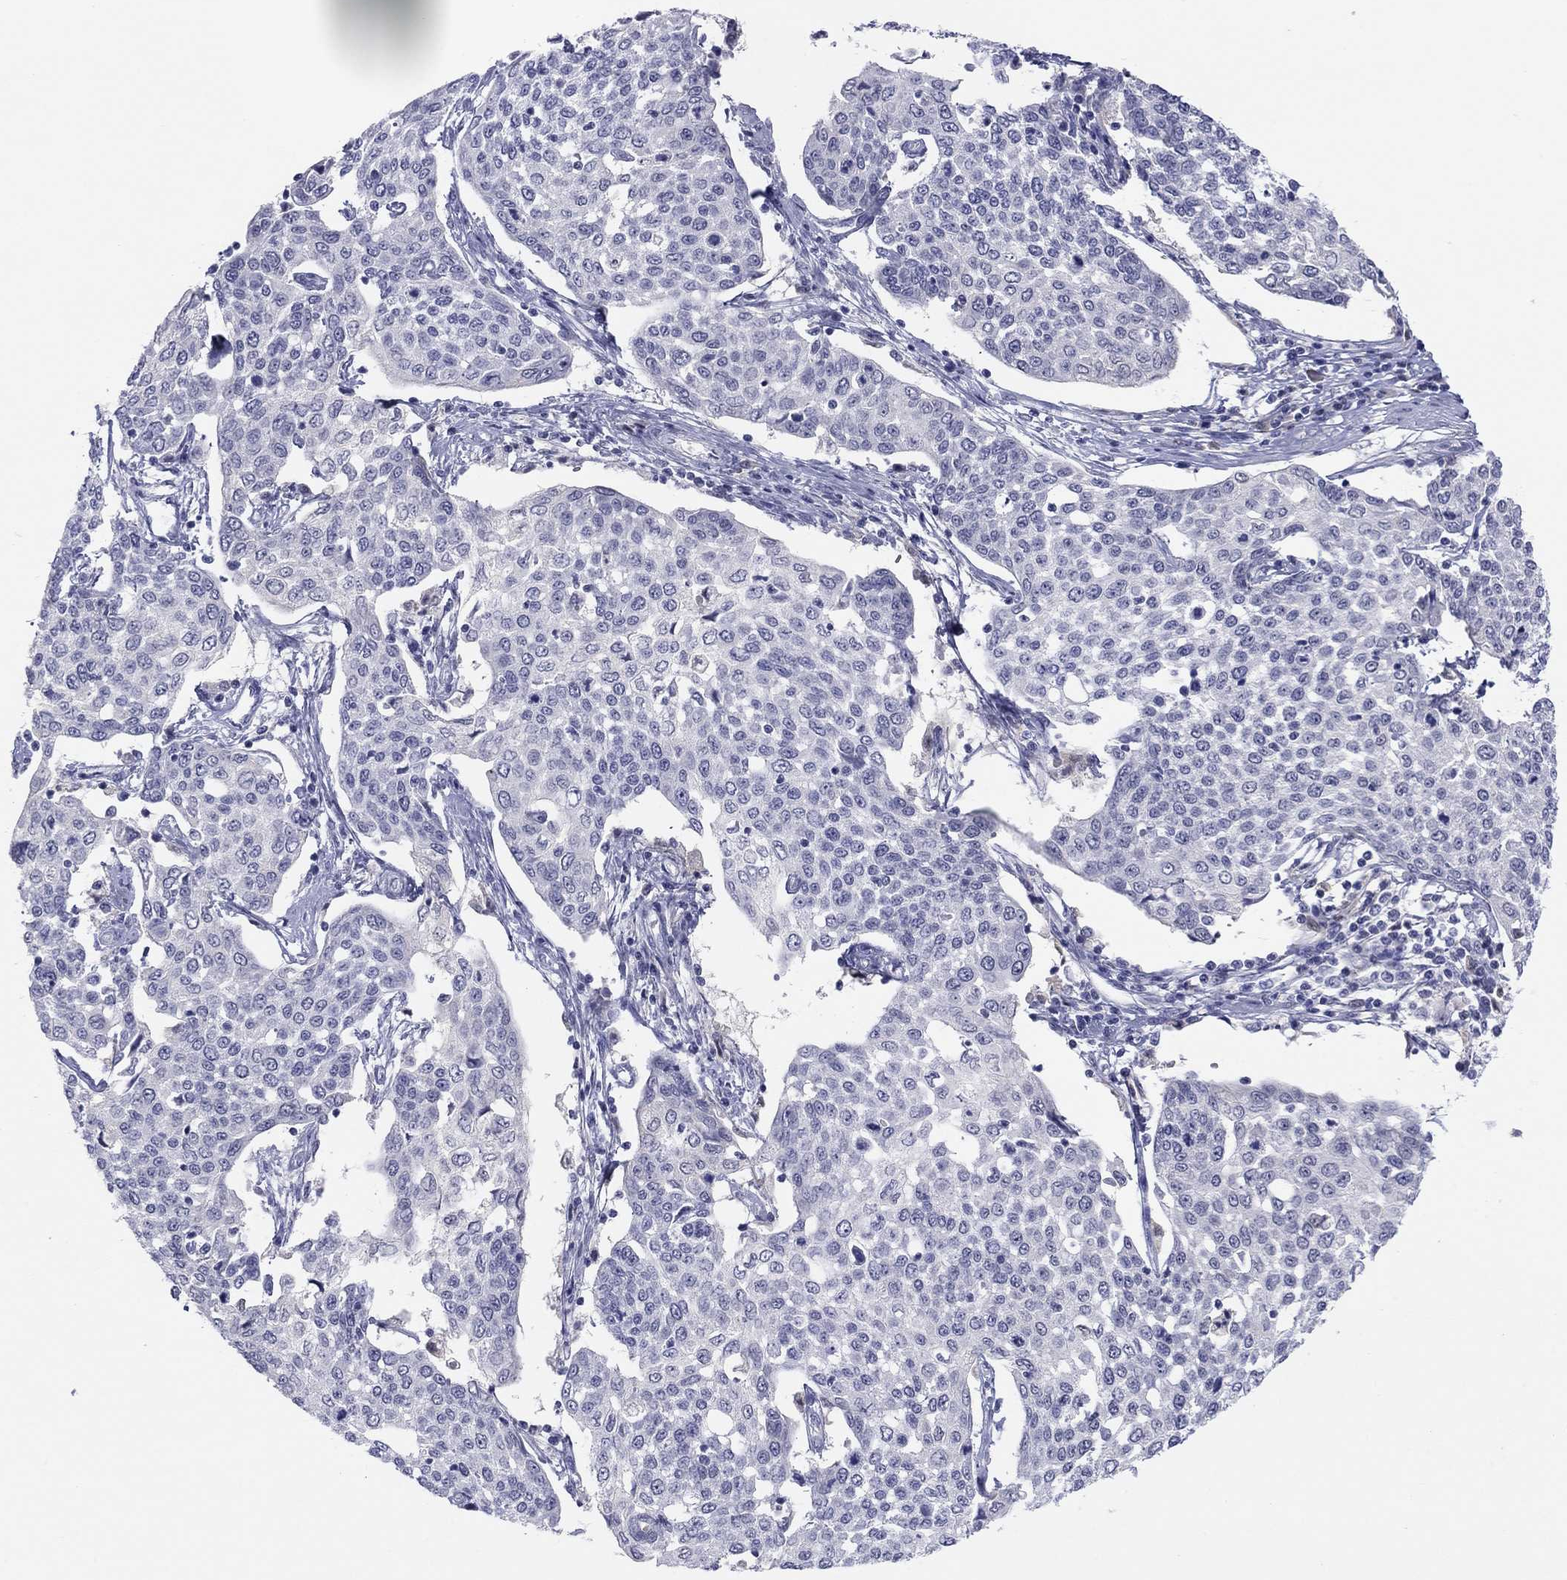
{"staining": {"intensity": "negative", "quantity": "none", "location": "none"}, "tissue": "cervical cancer", "cell_type": "Tumor cells", "image_type": "cancer", "snomed": [{"axis": "morphology", "description": "Squamous cell carcinoma, NOS"}, {"axis": "topography", "description": "Cervix"}], "caption": "IHC of human cervical cancer demonstrates no staining in tumor cells.", "gene": "PDXK", "patient": {"sex": "female", "age": 34}}